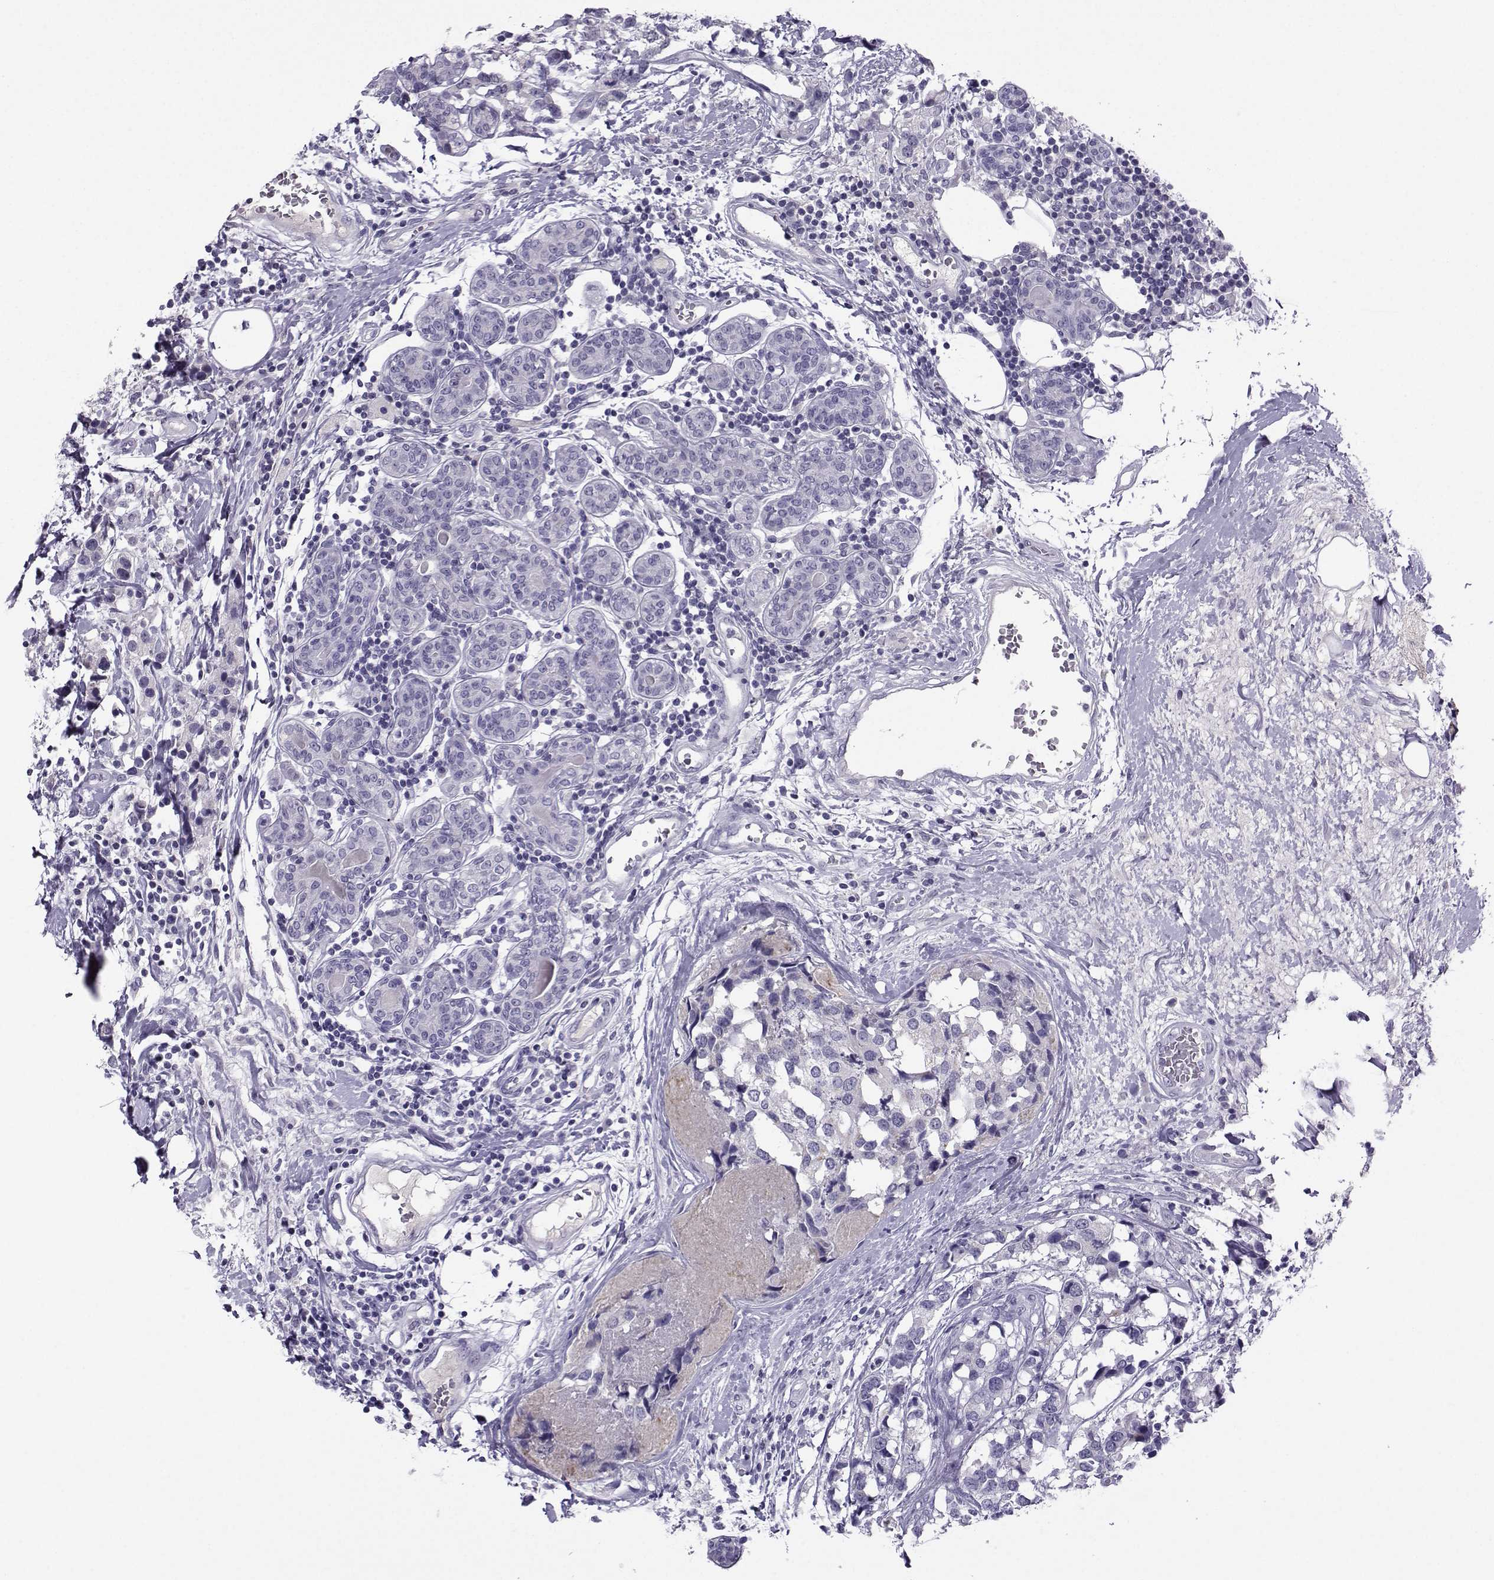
{"staining": {"intensity": "negative", "quantity": "none", "location": "none"}, "tissue": "breast cancer", "cell_type": "Tumor cells", "image_type": "cancer", "snomed": [{"axis": "morphology", "description": "Lobular carcinoma"}, {"axis": "topography", "description": "Breast"}], "caption": "Immunohistochemical staining of breast cancer (lobular carcinoma) demonstrates no significant positivity in tumor cells. Brightfield microscopy of immunohistochemistry stained with DAB (3,3'-diaminobenzidine) (brown) and hematoxylin (blue), captured at high magnification.", "gene": "ARMC2", "patient": {"sex": "female", "age": 59}}